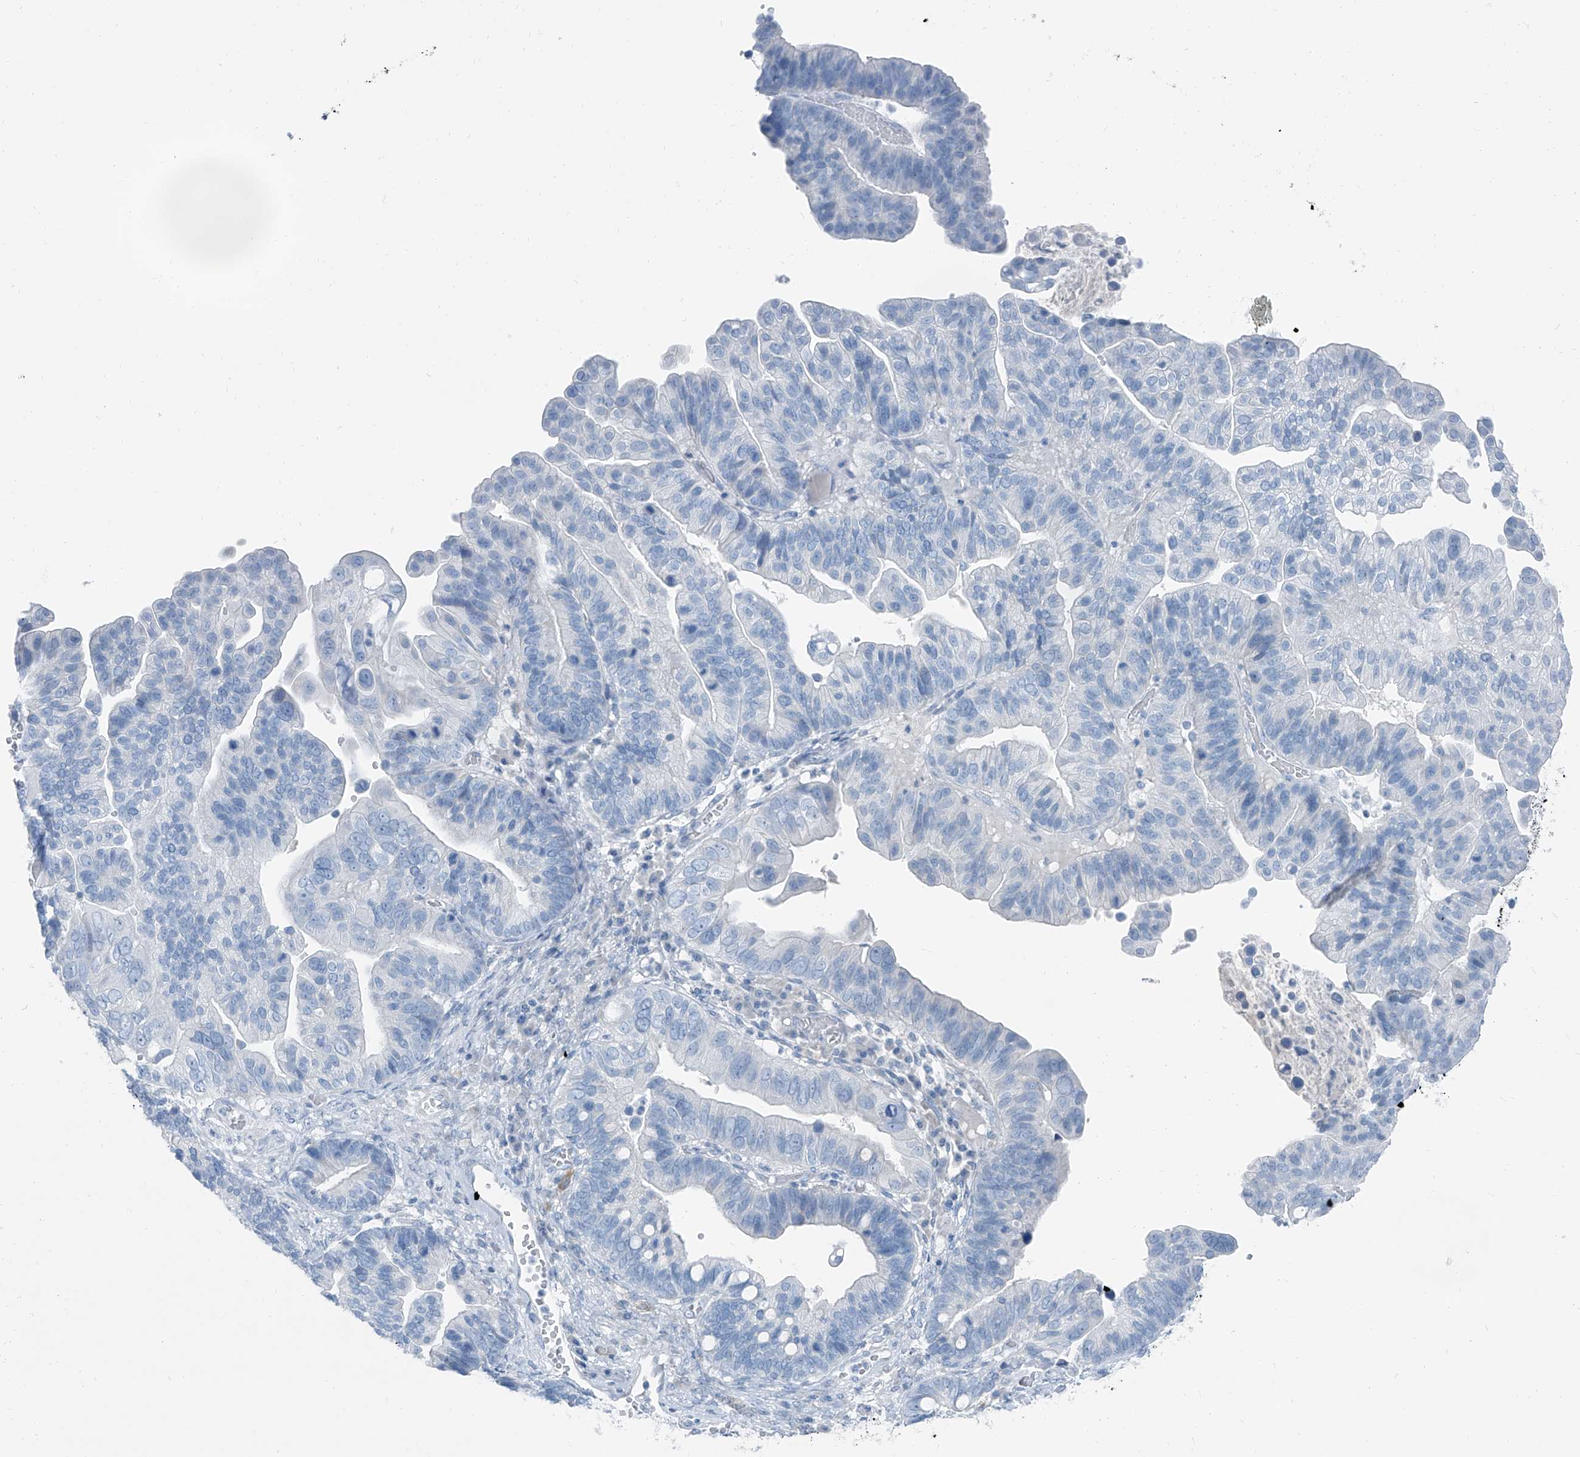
{"staining": {"intensity": "negative", "quantity": "none", "location": "none"}, "tissue": "ovarian cancer", "cell_type": "Tumor cells", "image_type": "cancer", "snomed": [{"axis": "morphology", "description": "Cystadenocarcinoma, serous, NOS"}, {"axis": "topography", "description": "Ovary"}], "caption": "DAB (3,3'-diaminobenzidine) immunohistochemical staining of human ovarian serous cystadenocarcinoma demonstrates no significant positivity in tumor cells. (DAB (3,3'-diaminobenzidine) IHC with hematoxylin counter stain).", "gene": "RGN", "patient": {"sex": "female", "age": 56}}